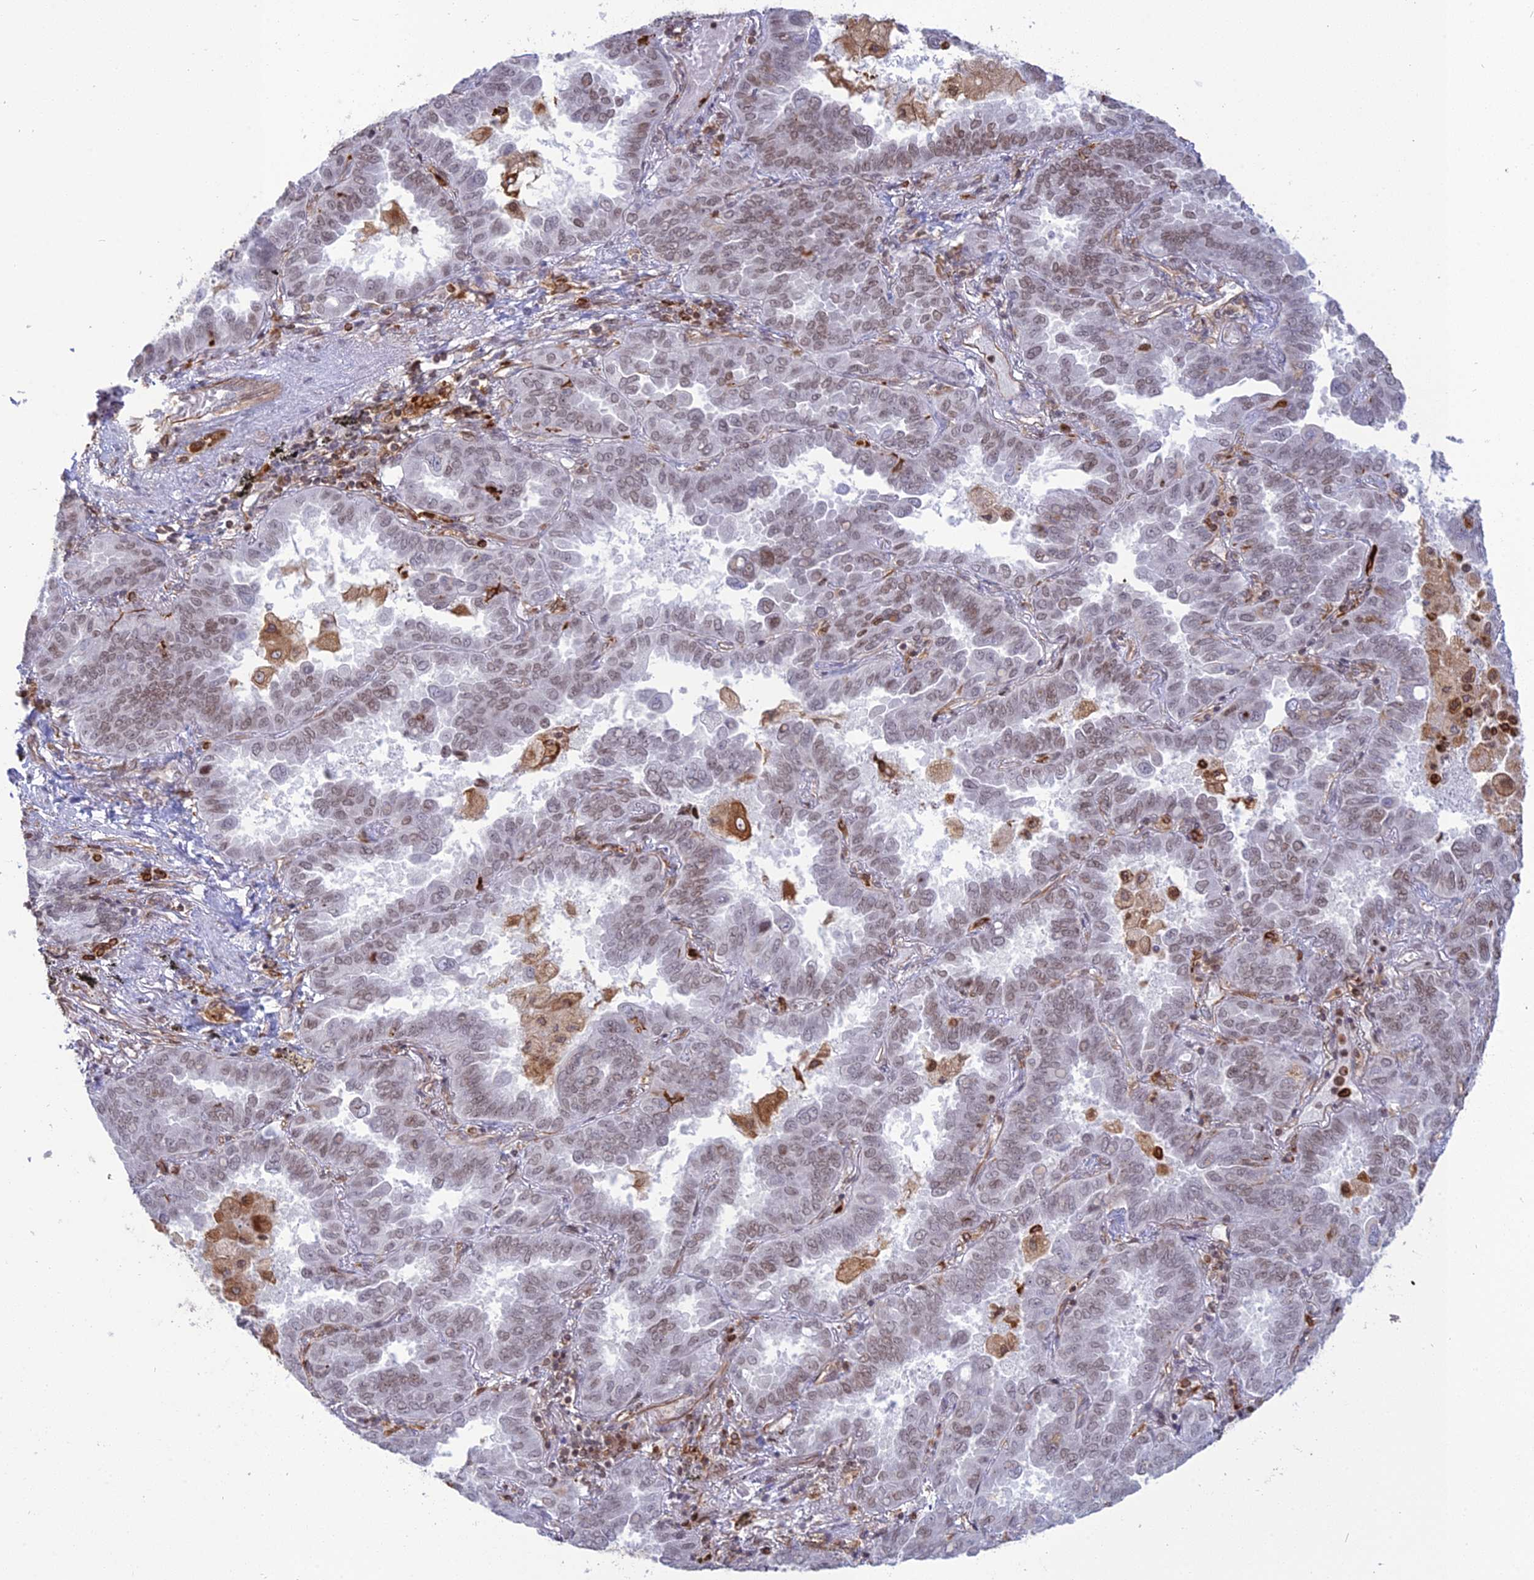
{"staining": {"intensity": "weak", "quantity": "25%-75%", "location": "nuclear"}, "tissue": "lung cancer", "cell_type": "Tumor cells", "image_type": "cancer", "snomed": [{"axis": "morphology", "description": "Adenocarcinoma, NOS"}, {"axis": "topography", "description": "Lung"}], "caption": "Protein expression by IHC reveals weak nuclear expression in approximately 25%-75% of tumor cells in lung adenocarcinoma.", "gene": "APOBR", "patient": {"sex": "male", "age": 64}}